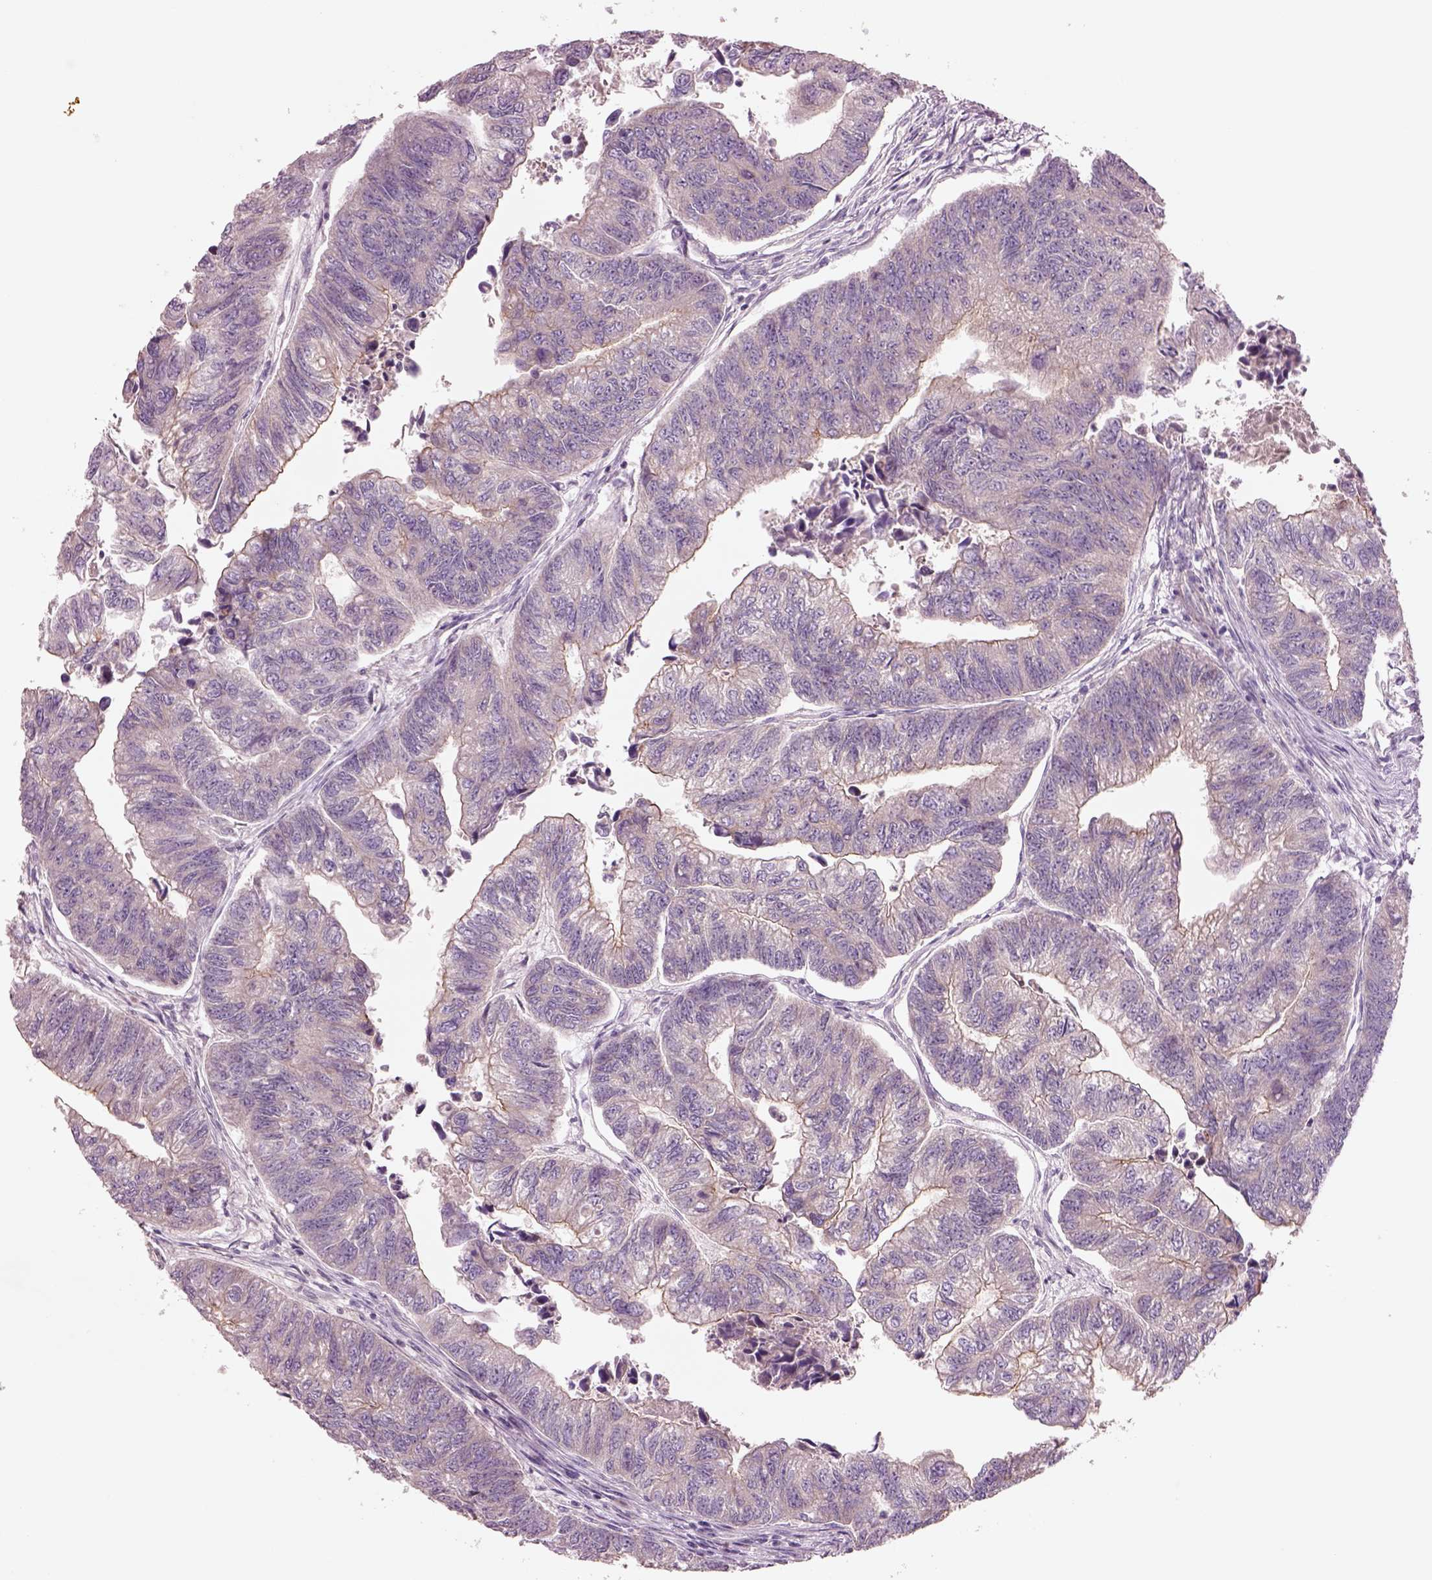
{"staining": {"intensity": "negative", "quantity": "none", "location": "none"}, "tissue": "colorectal cancer", "cell_type": "Tumor cells", "image_type": "cancer", "snomed": [{"axis": "morphology", "description": "Adenocarcinoma, NOS"}, {"axis": "topography", "description": "Colon"}], "caption": "Immunohistochemical staining of human colorectal adenocarcinoma demonstrates no significant expression in tumor cells.", "gene": "DUOXA2", "patient": {"sex": "female", "age": 65}}